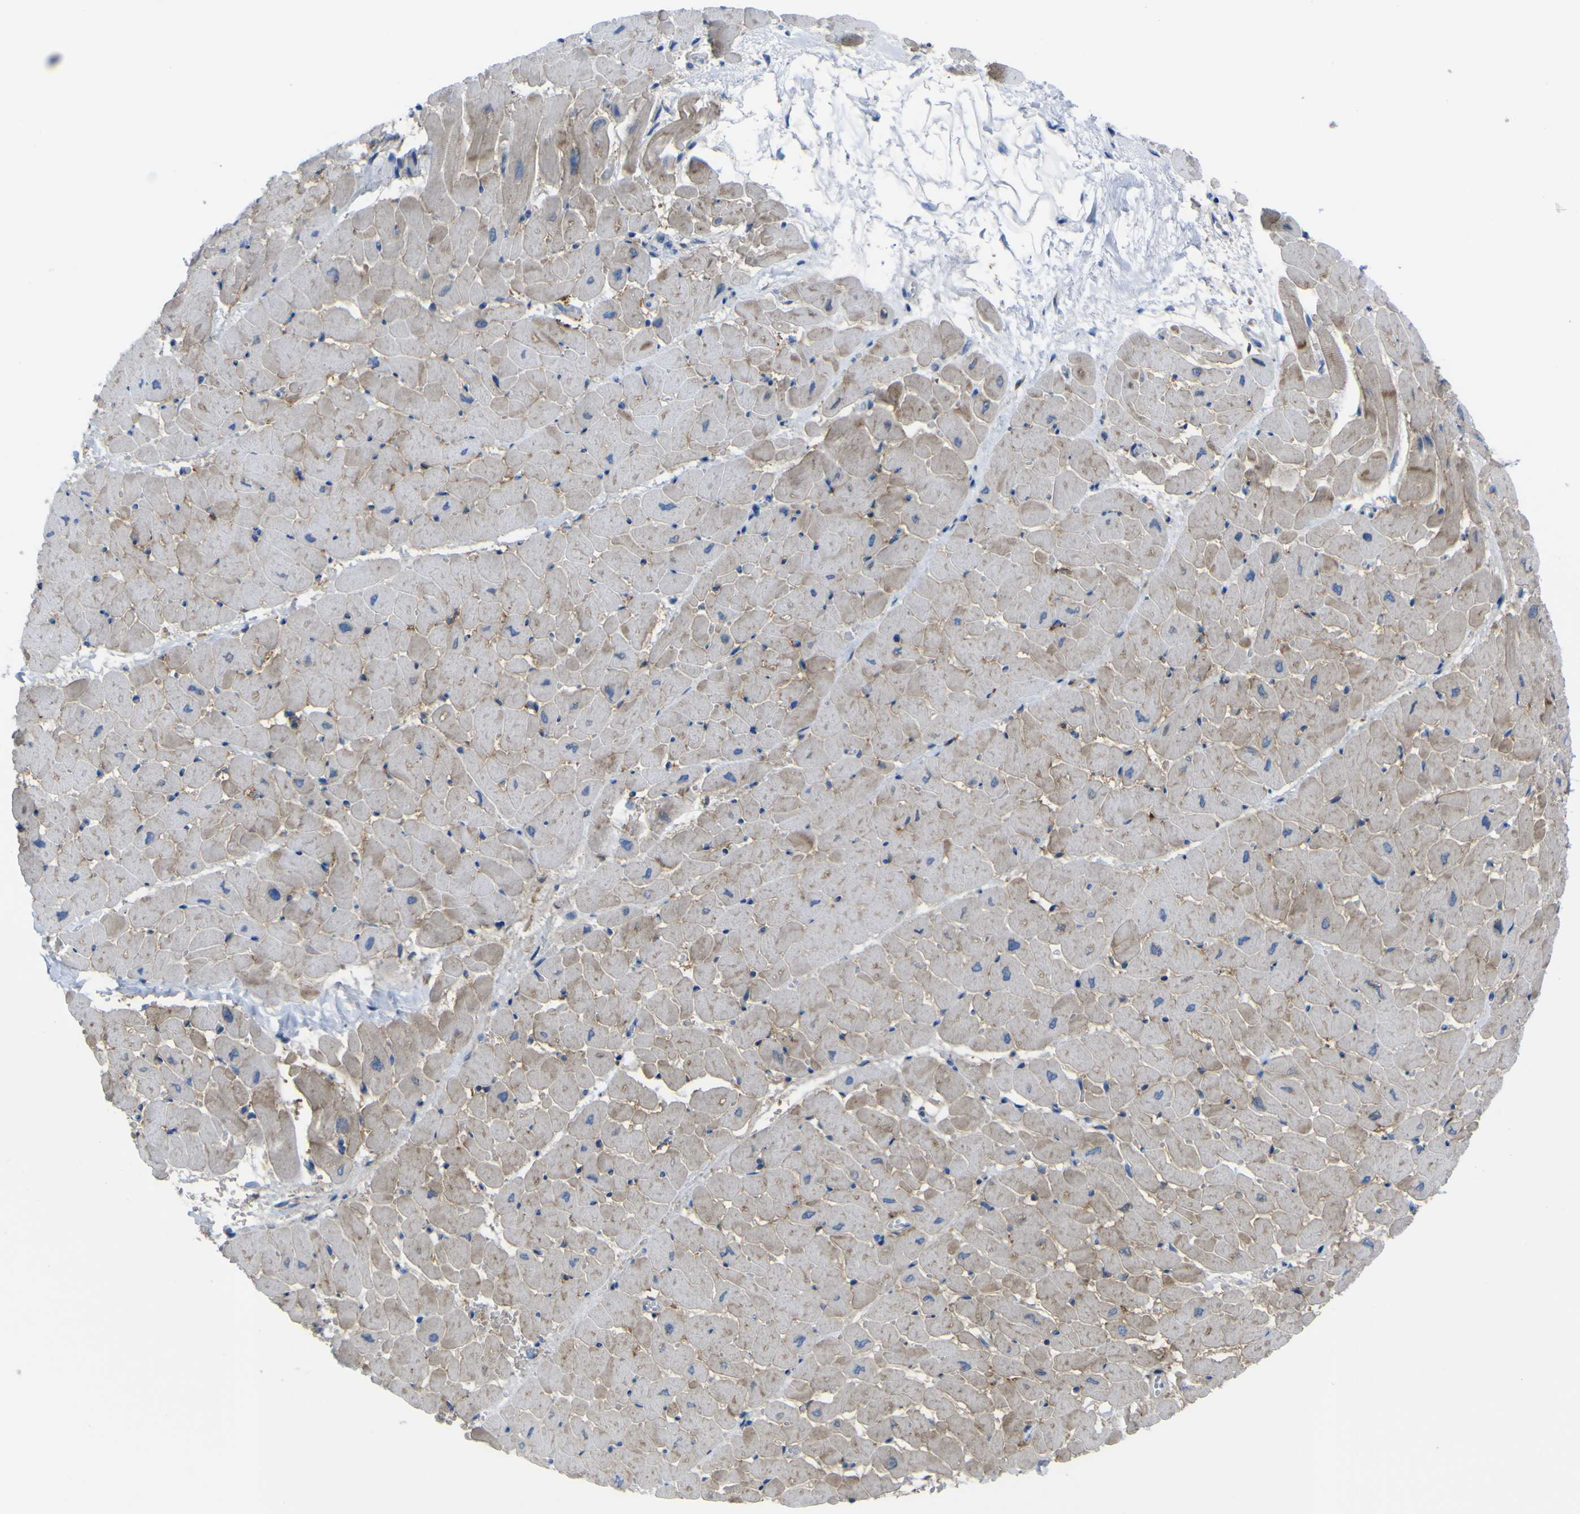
{"staining": {"intensity": "moderate", "quantity": "25%-75%", "location": "cytoplasmic/membranous"}, "tissue": "heart muscle", "cell_type": "Cardiomyocytes", "image_type": "normal", "snomed": [{"axis": "morphology", "description": "Normal tissue, NOS"}, {"axis": "topography", "description": "Heart"}], "caption": "Protein staining of unremarkable heart muscle displays moderate cytoplasmic/membranous positivity in approximately 25%-75% of cardiomyocytes. The staining was performed using DAB to visualize the protein expression in brown, while the nuclei were stained in blue with hematoxylin (Magnification: 20x).", "gene": "CST3", "patient": {"sex": "male", "age": 45}}